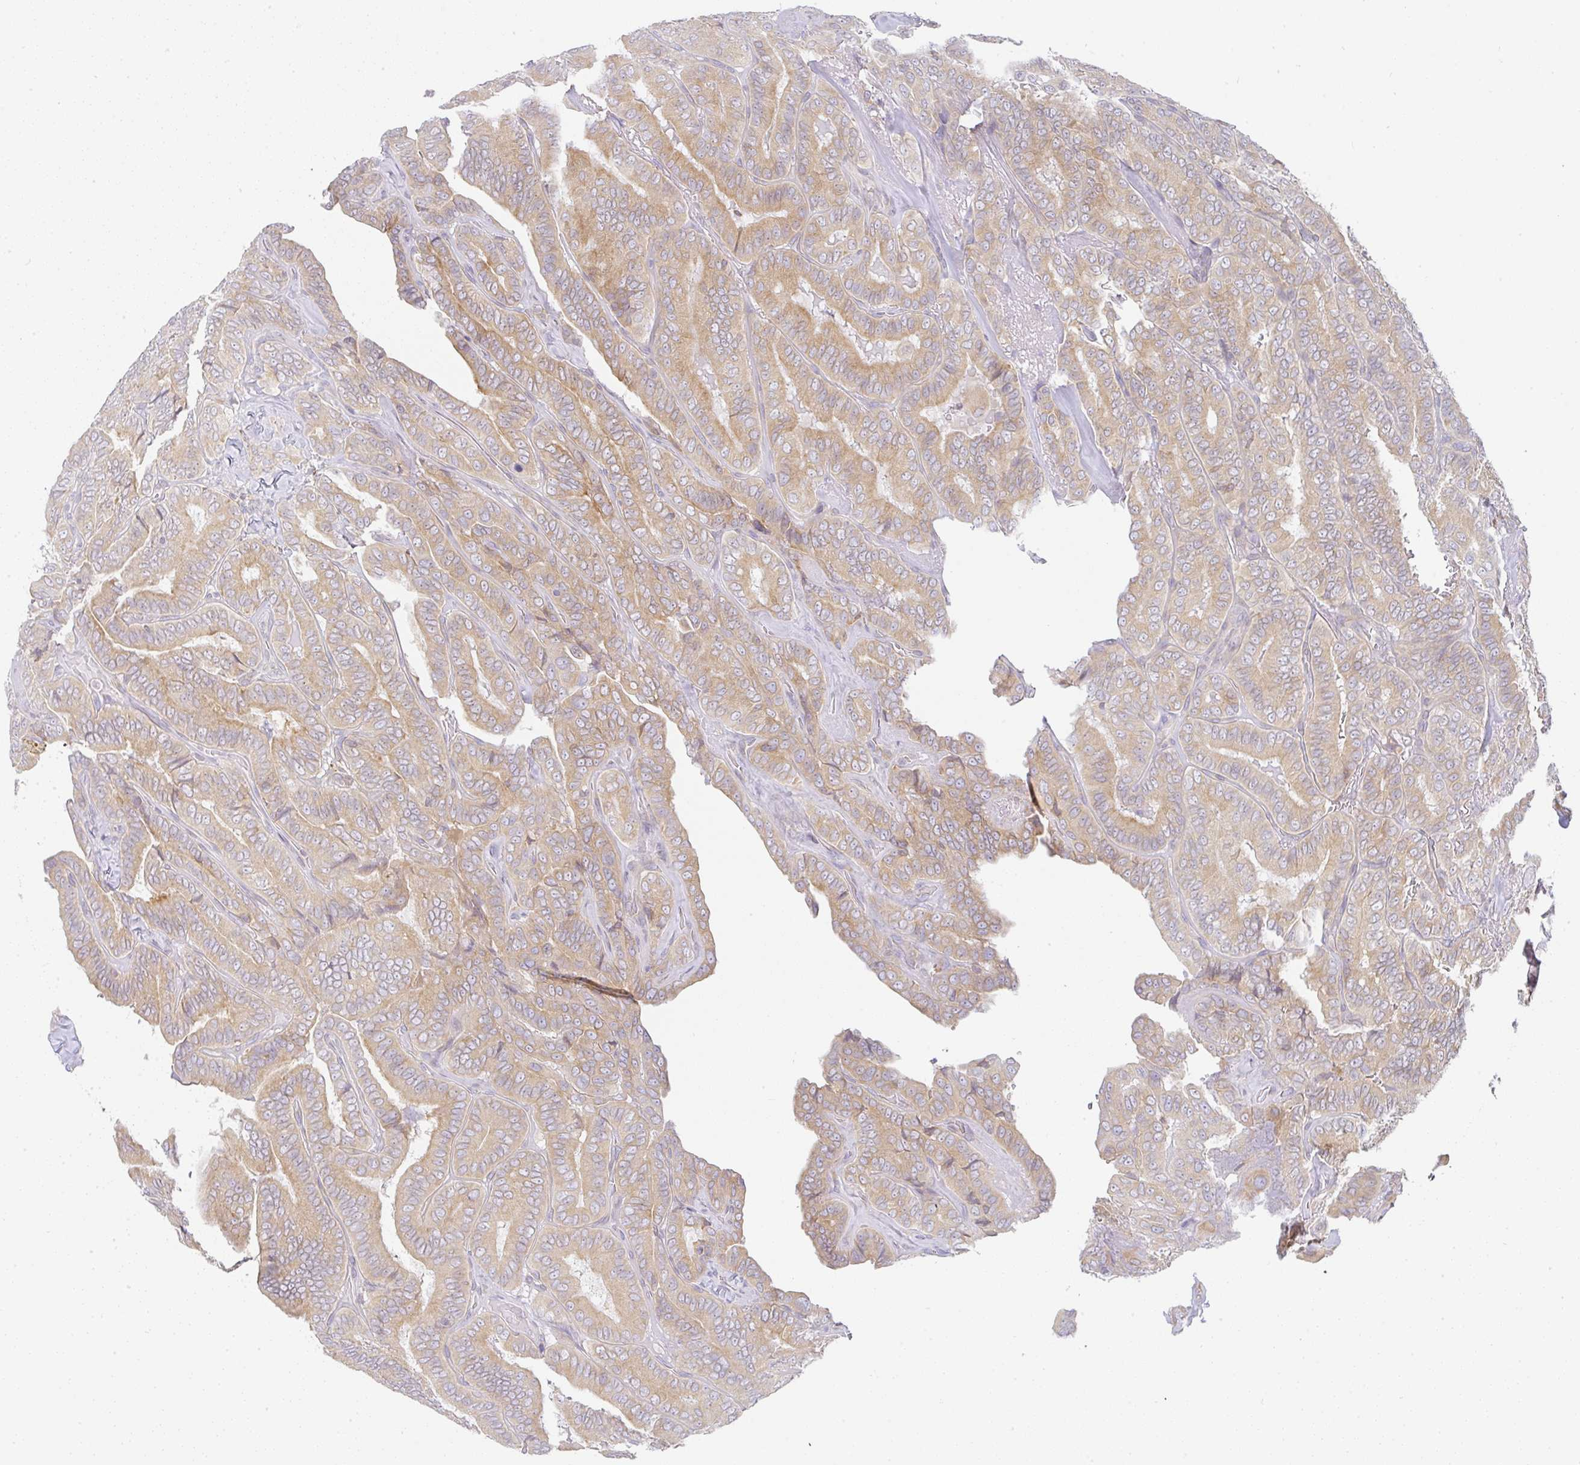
{"staining": {"intensity": "moderate", "quantity": "25%-75%", "location": "cytoplasmic/membranous"}, "tissue": "thyroid cancer", "cell_type": "Tumor cells", "image_type": "cancer", "snomed": [{"axis": "morphology", "description": "Papillary adenocarcinoma, NOS"}, {"axis": "topography", "description": "Thyroid gland"}], "caption": "The photomicrograph reveals a brown stain indicating the presence of a protein in the cytoplasmic/membranous of tumor cells in thyroid cancer. Nuclei are stained in blue.", "gene": "DERL2", "patient": {"sex": "male", "age": 61}}